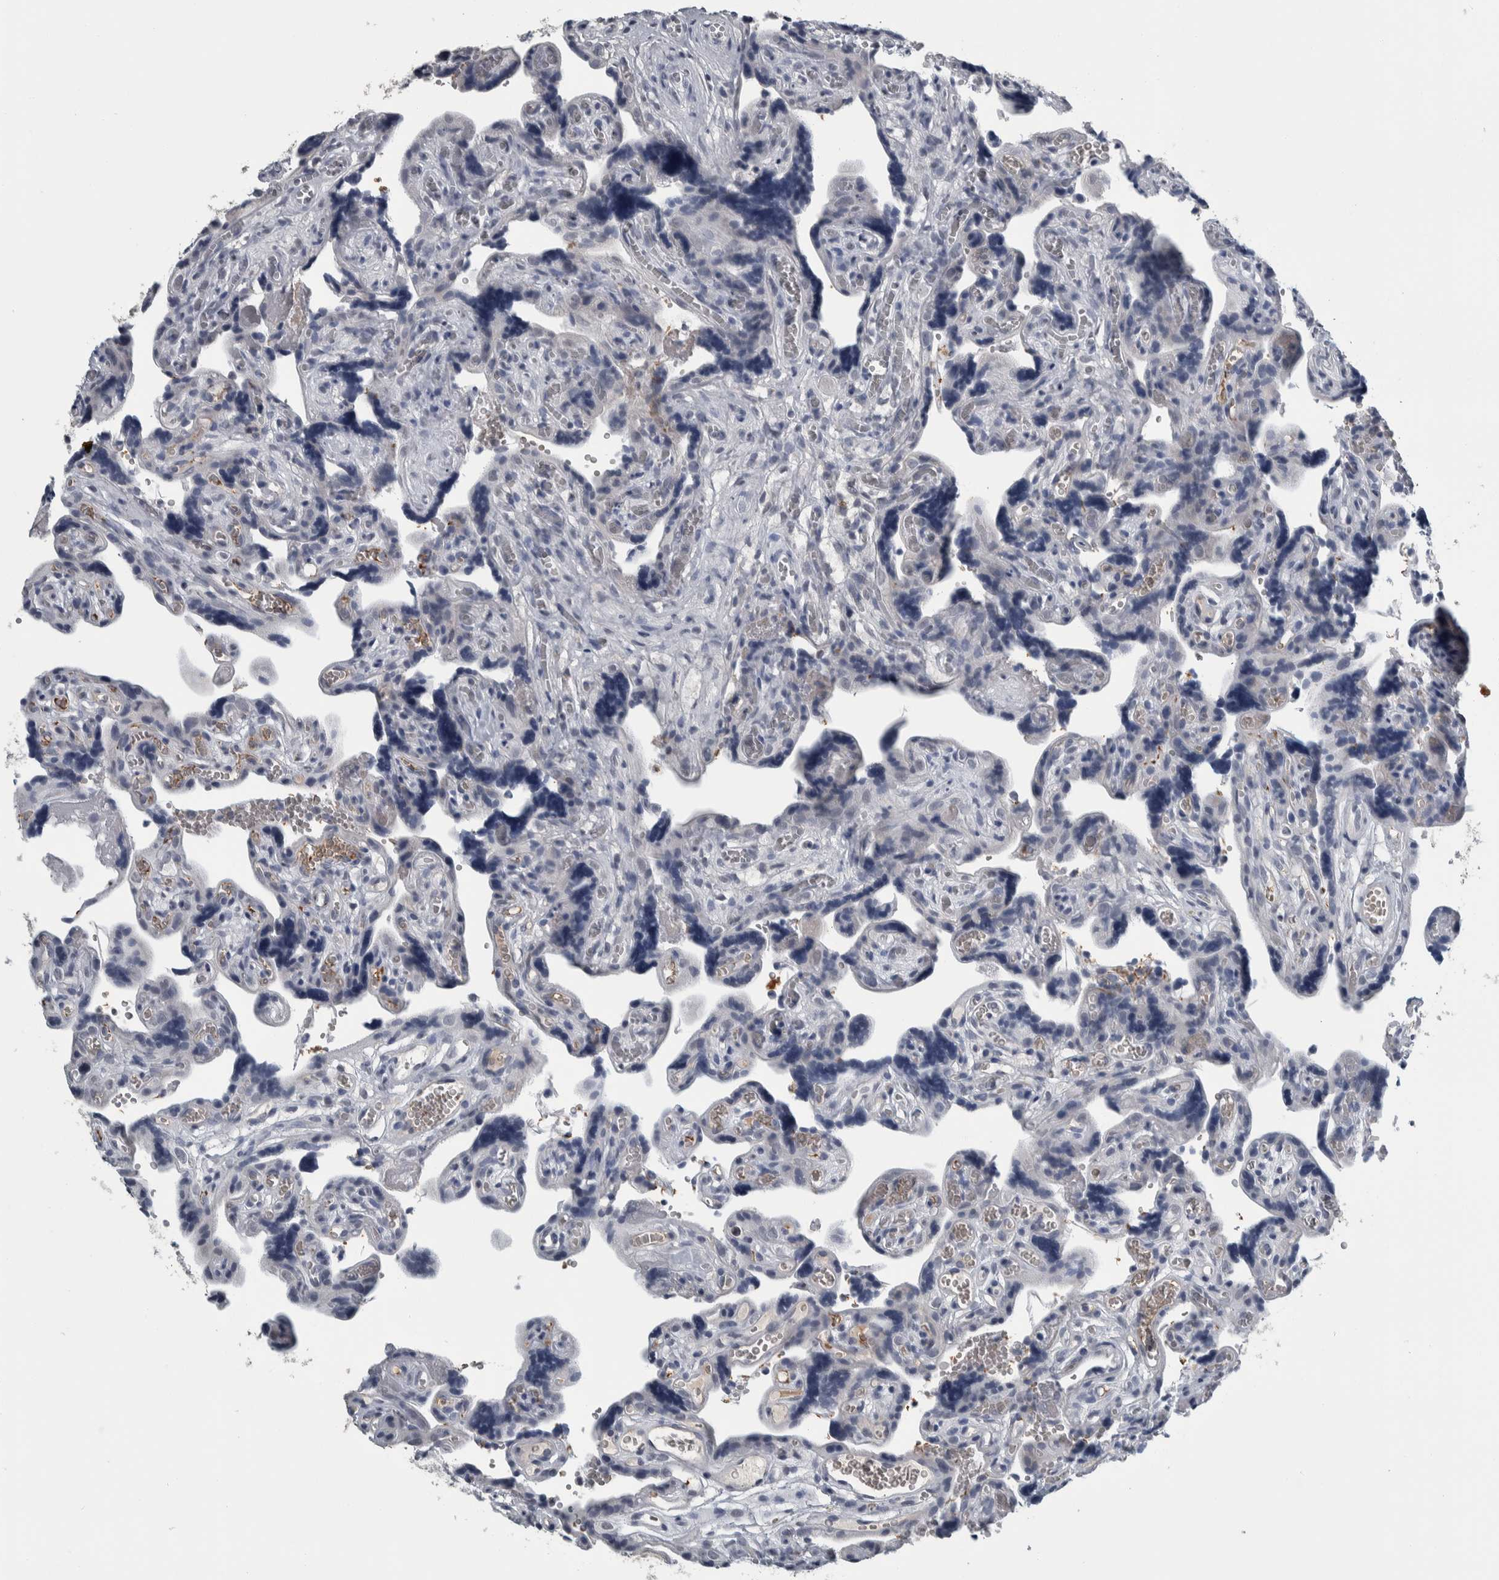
{"staining": {"intensity": "weak", "quantity": "<25%", "location": "cytoplasmic/membranous"}, "tissue": "placenta", "cell_type": "Trophoblastic cells", "image_type": "normal", "snomed": [{"axis": "morphology", "description": "Normal tissue, NOS"}, {"axis": "topography", "description": "Placenta"}], "caption": "Micrograph shows no significant protein expression in trophoblastic cells of normal placenta. (DAB IHC visualized using brightfield microscopy, high magnification).", "gene": "CAVIN4", "patient": {"sex": "female", "age": 30}}